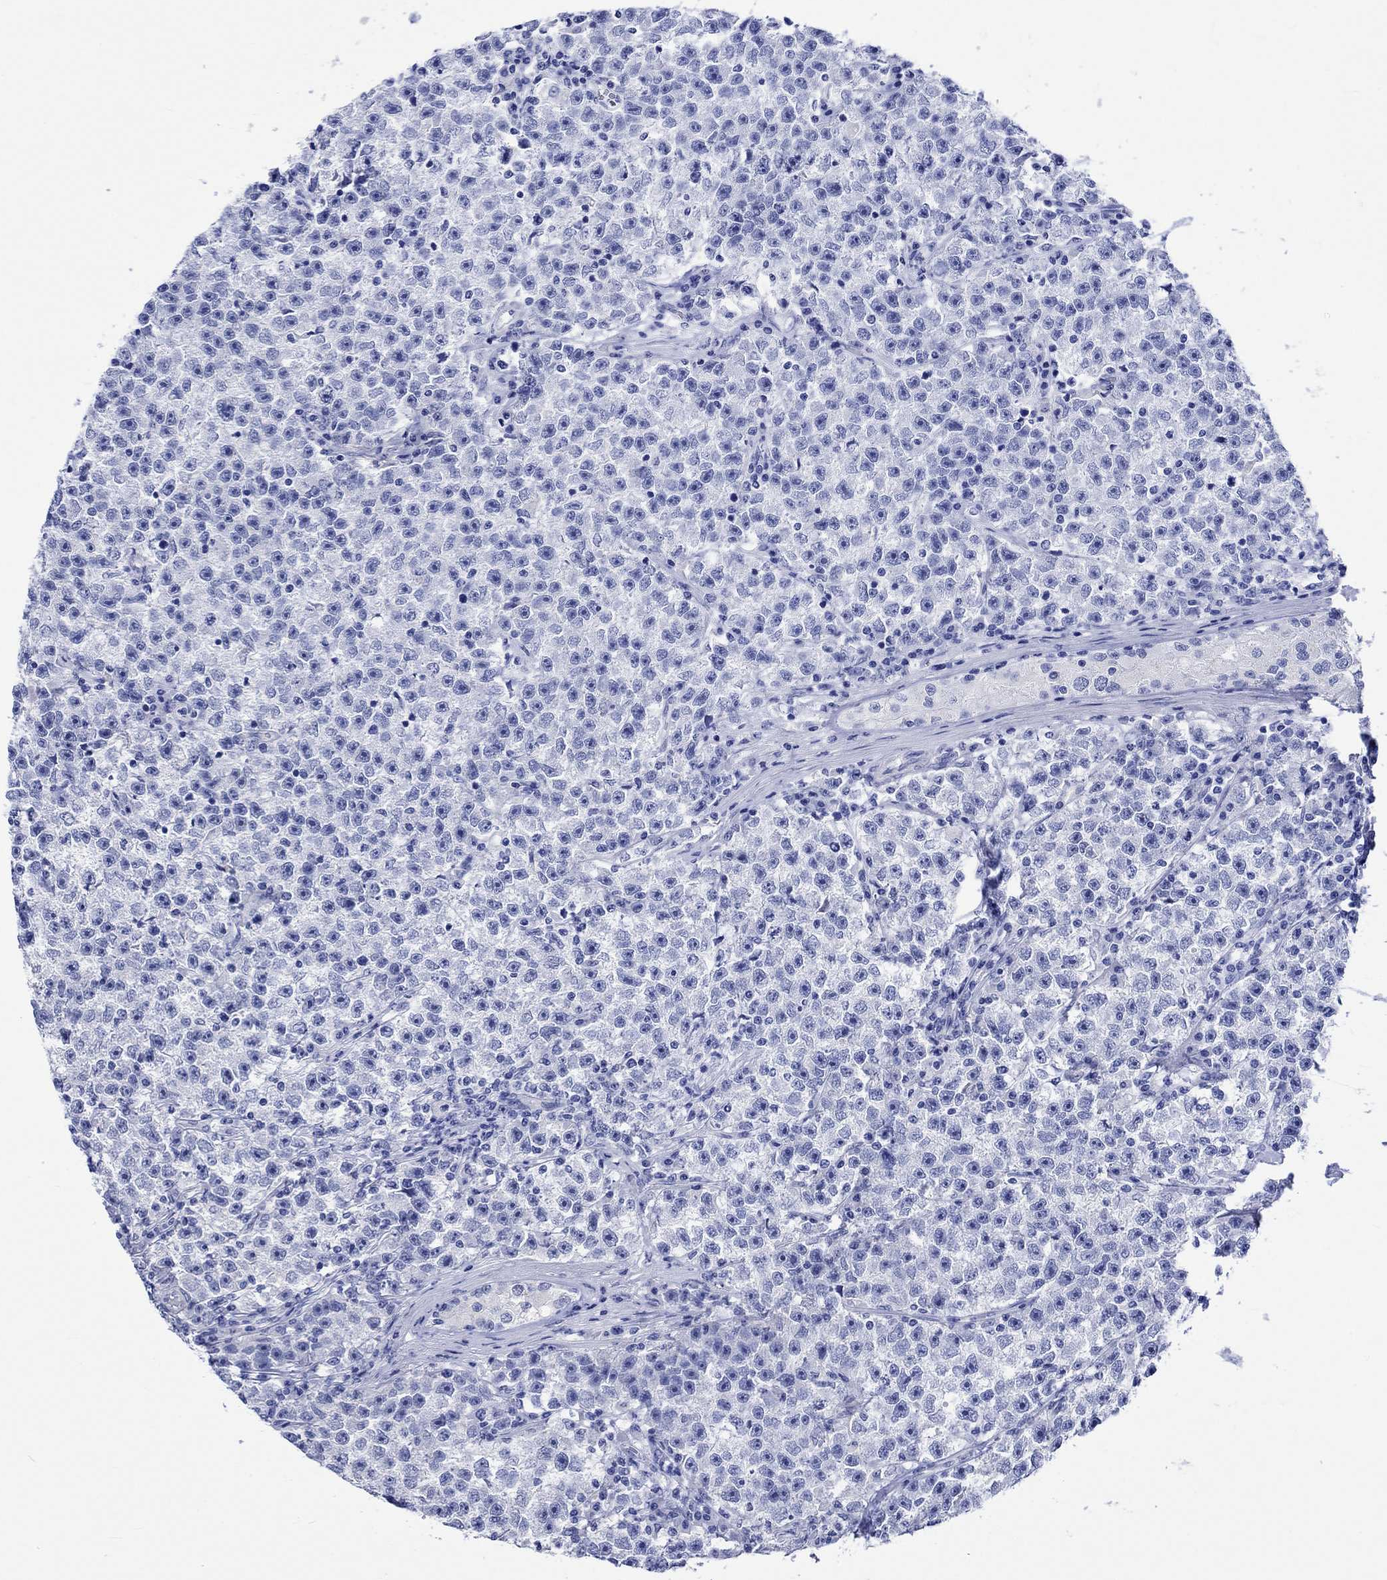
{"staining": {"intensity": "negative", "quantity": "none", "location": "none"}, "tissue": "testis cancer", "cell_type": "Tumor cells", "image_type": "cancer", "snomed": [{"axis": "morphology", "description": "Seminoma, NOS"}, {"axis": "topography", "description": "Testis"}], "caption": "Tumor cells are negative for protein expression in human testis cancer (seminoma).", "gene": "HARBI1", "patient": {"sex": "male", "age": 22}}